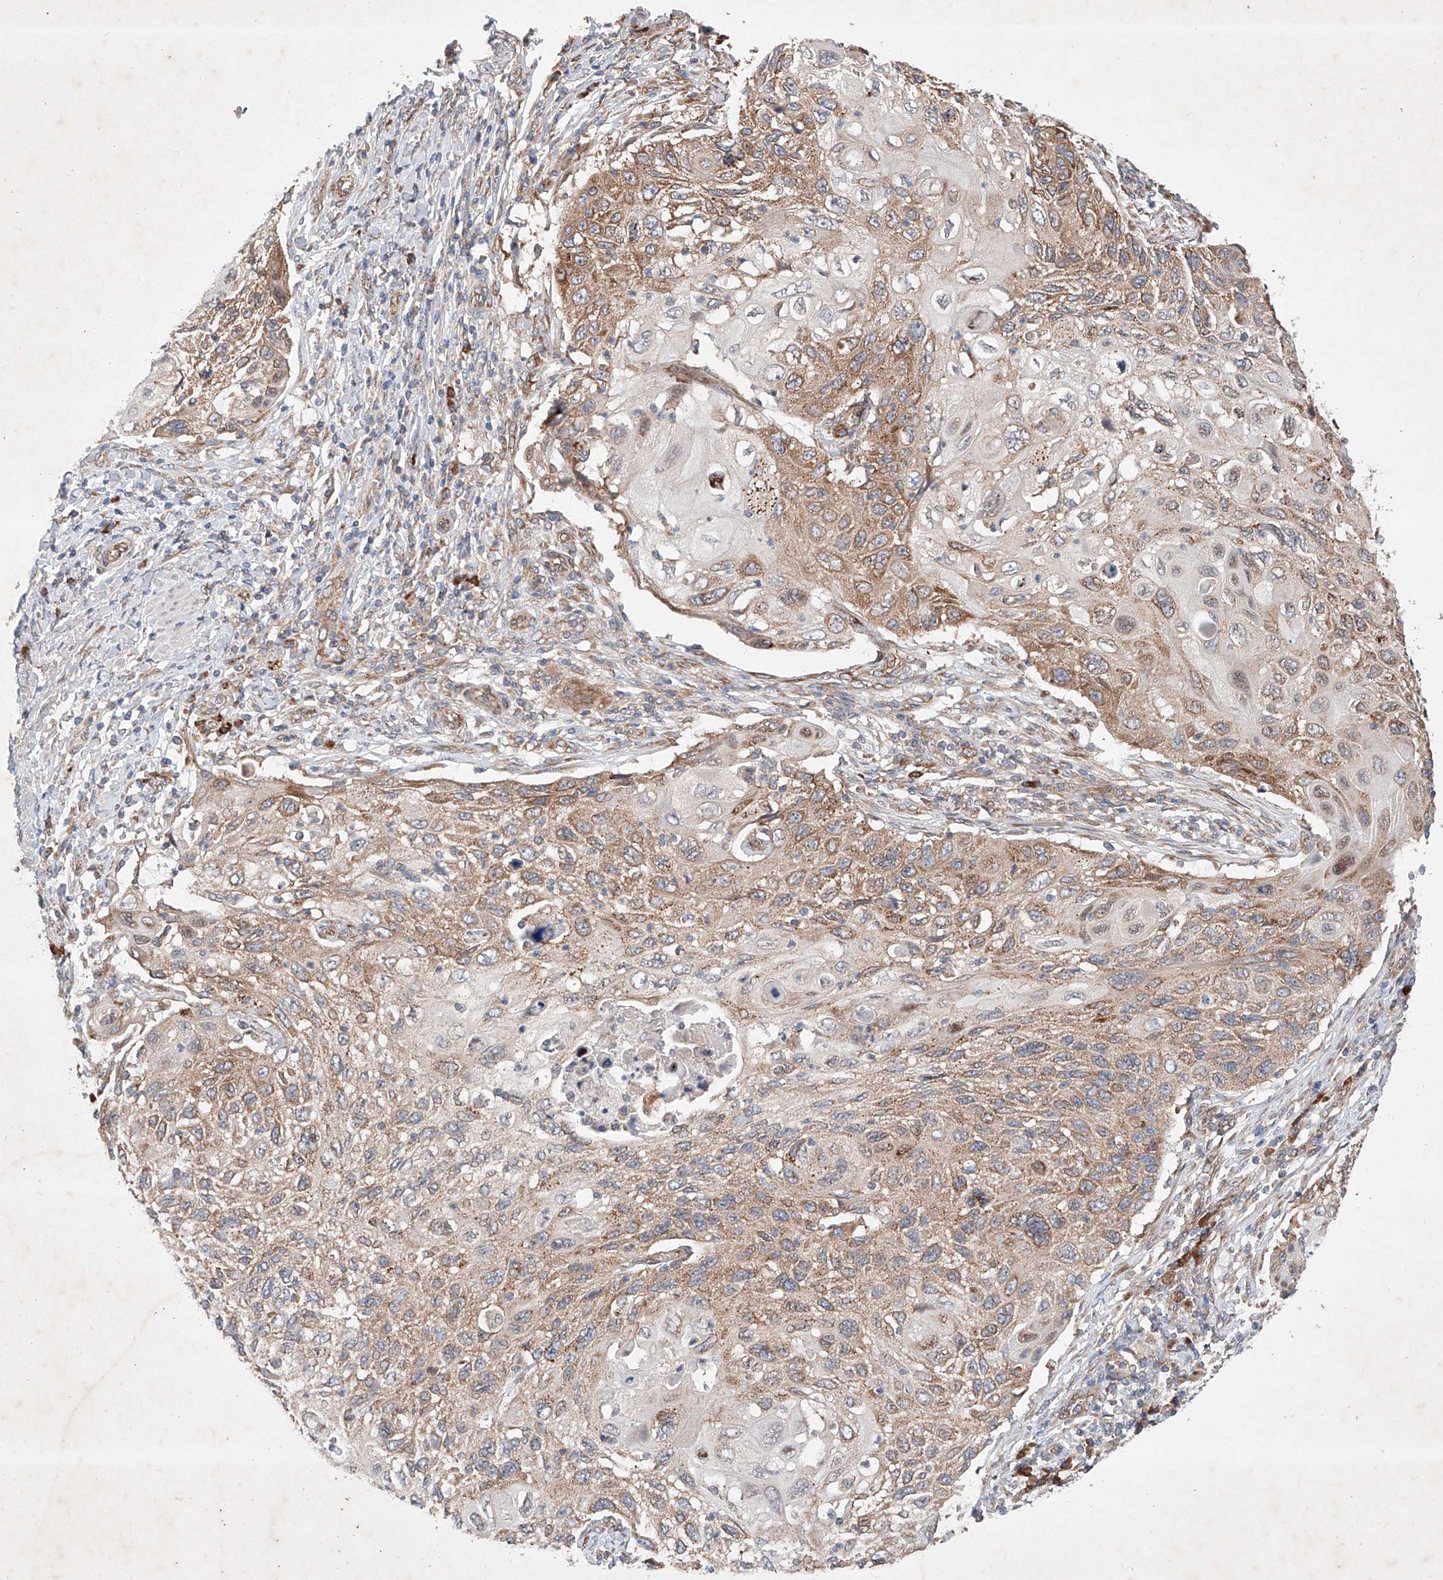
{"staining": {"intensity": "moderate", "quantity": ">75%", "location": "cytoplasmic/membranous"}, "tissue": "cervical cancer", "cell_type": "Tumor cells", "image_type": "cancer", "snomed": [{"axis": "morphology", "description": "Squamous cell carcinoma, NOS"}, {"axis": "topography", "description": "Cervix"}], "caption": "Immunohistochemical staining of cervical cancer (squamous cell carcinoma) displays medium levels of moderate cytoplasmic/membranous protein expression in approximately >75% of tumor cells.", "gene": "FASTK", "patient": {"sex": "female", "age": 70}}